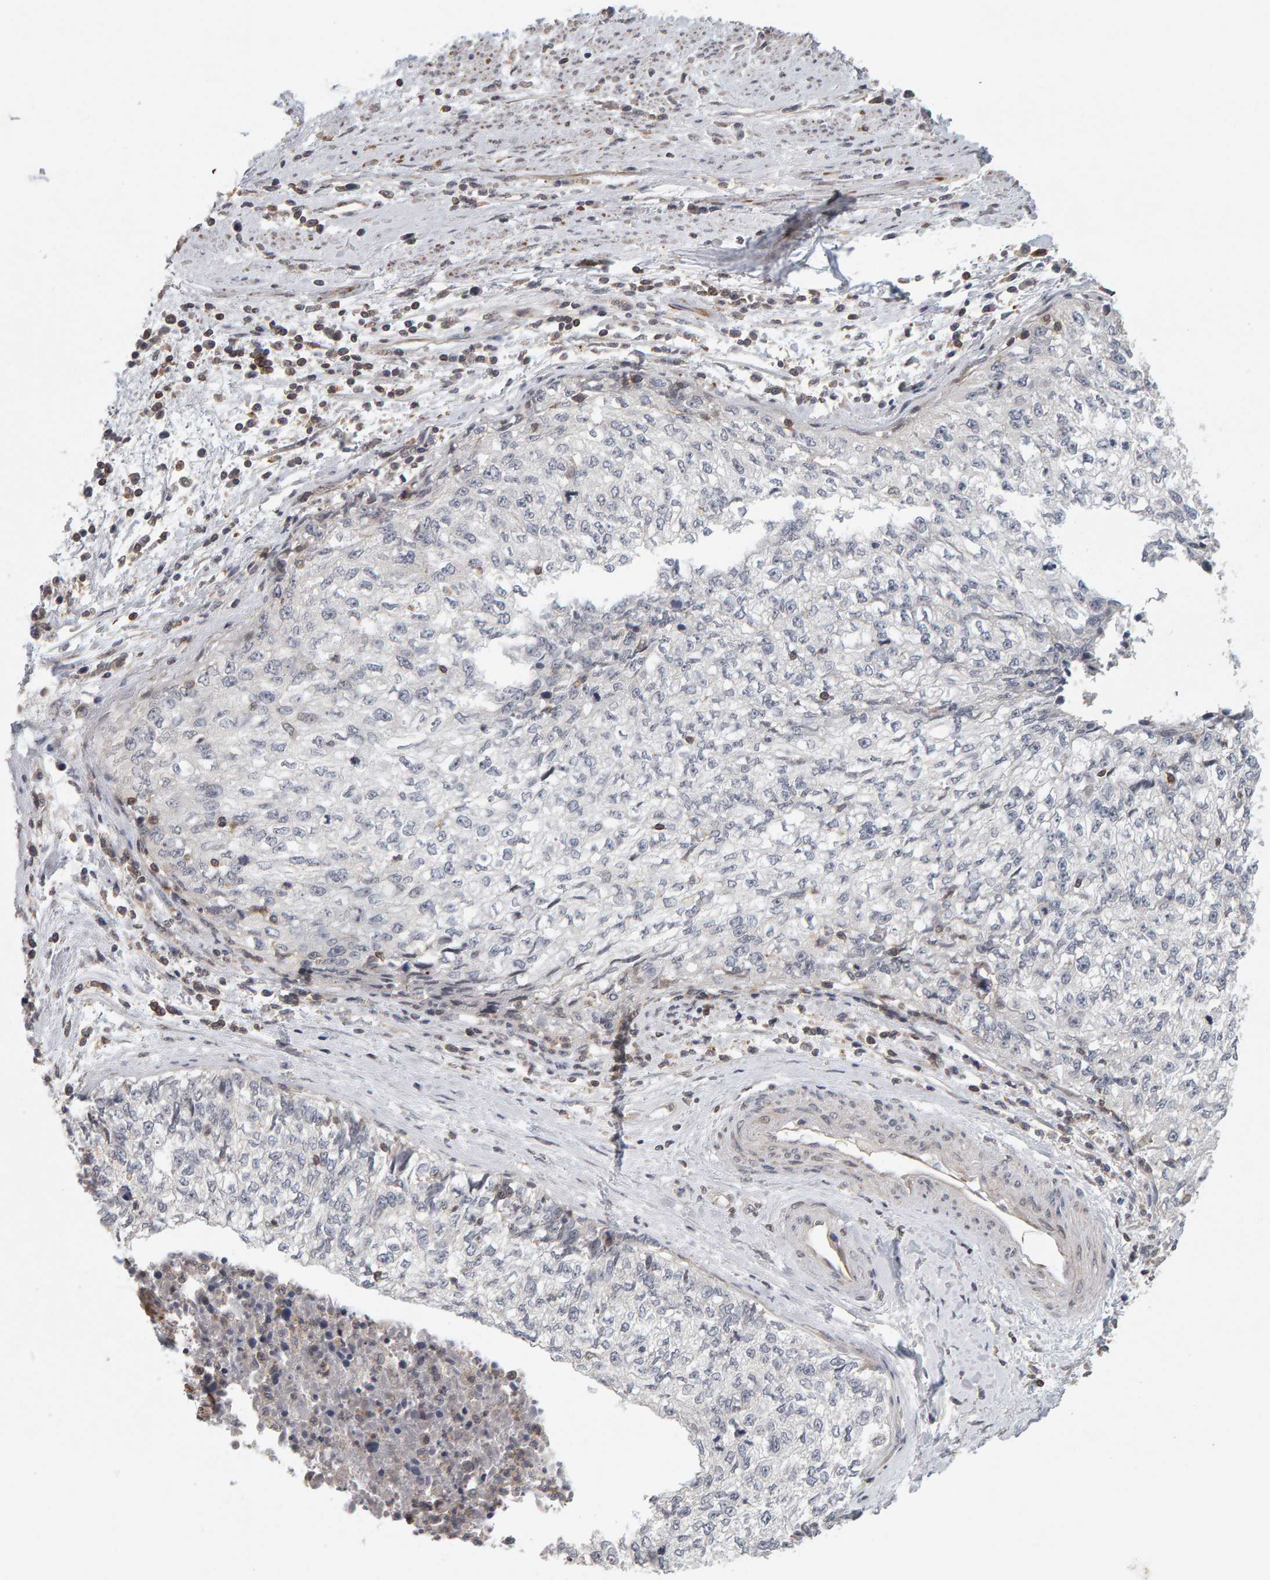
{"staining": {"intensity": "negative", "quantity": "none", "location": "none"}, "tissue": "cervical cancer", "cell_type": "Tumor cells", "image_type": "cancer", "snomed": [{"axis": "morphology", "description": "Squamous cell carcinoma, NOS"}, {"axis": "topography", "description": "Cervix"}], "caption": "Immunohistochemistry (IHC) micrograph of neoplastic tissue: human squamous cell carcinoma (cervical) stained with DAB reveals no significant protein expression in tumor cells.", "gene": "TEFM", "patient": {"sex": "female", "age": 57}}